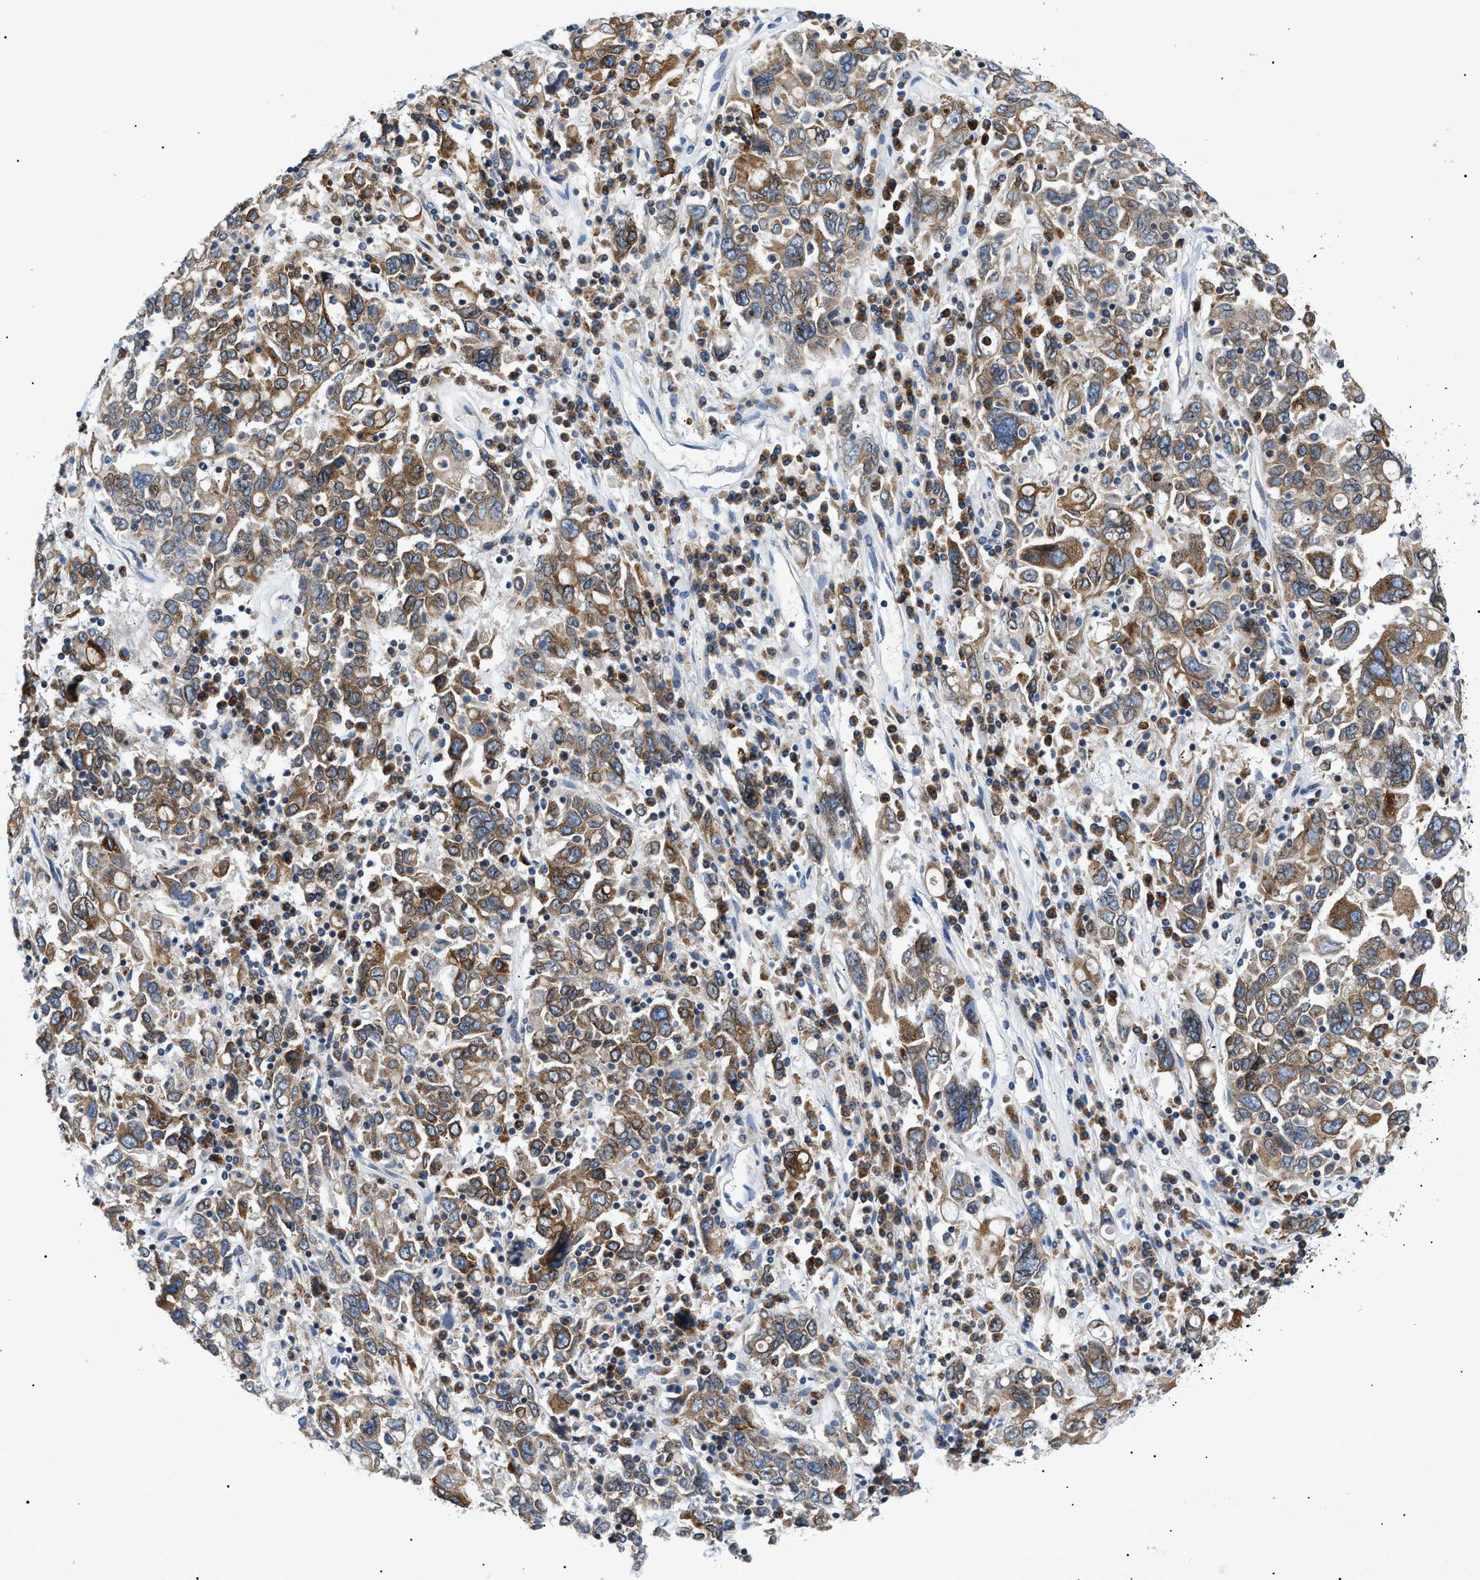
{"staining": {"intensity": "moderate", "quantity": ">75%", "location": "cytoplasmic/membranous"}, "tissue": "ovarian cancer", "cell_type": "Tumor cells", "image_type": "cancer", "snomed": [{"axis": "morphology", "description": "Carcinoma, endometroid"}, {"axis": "topography", "description": "Ovary"}], "caption": "Endometroid carcinoma (ovarian) stained with a brown dye displays moderate cytoplasmic/membranous positive positivity in about >75% of tumor cells.", "gene": "DERL1", "patient": {"sex": "female", "age": 62}}